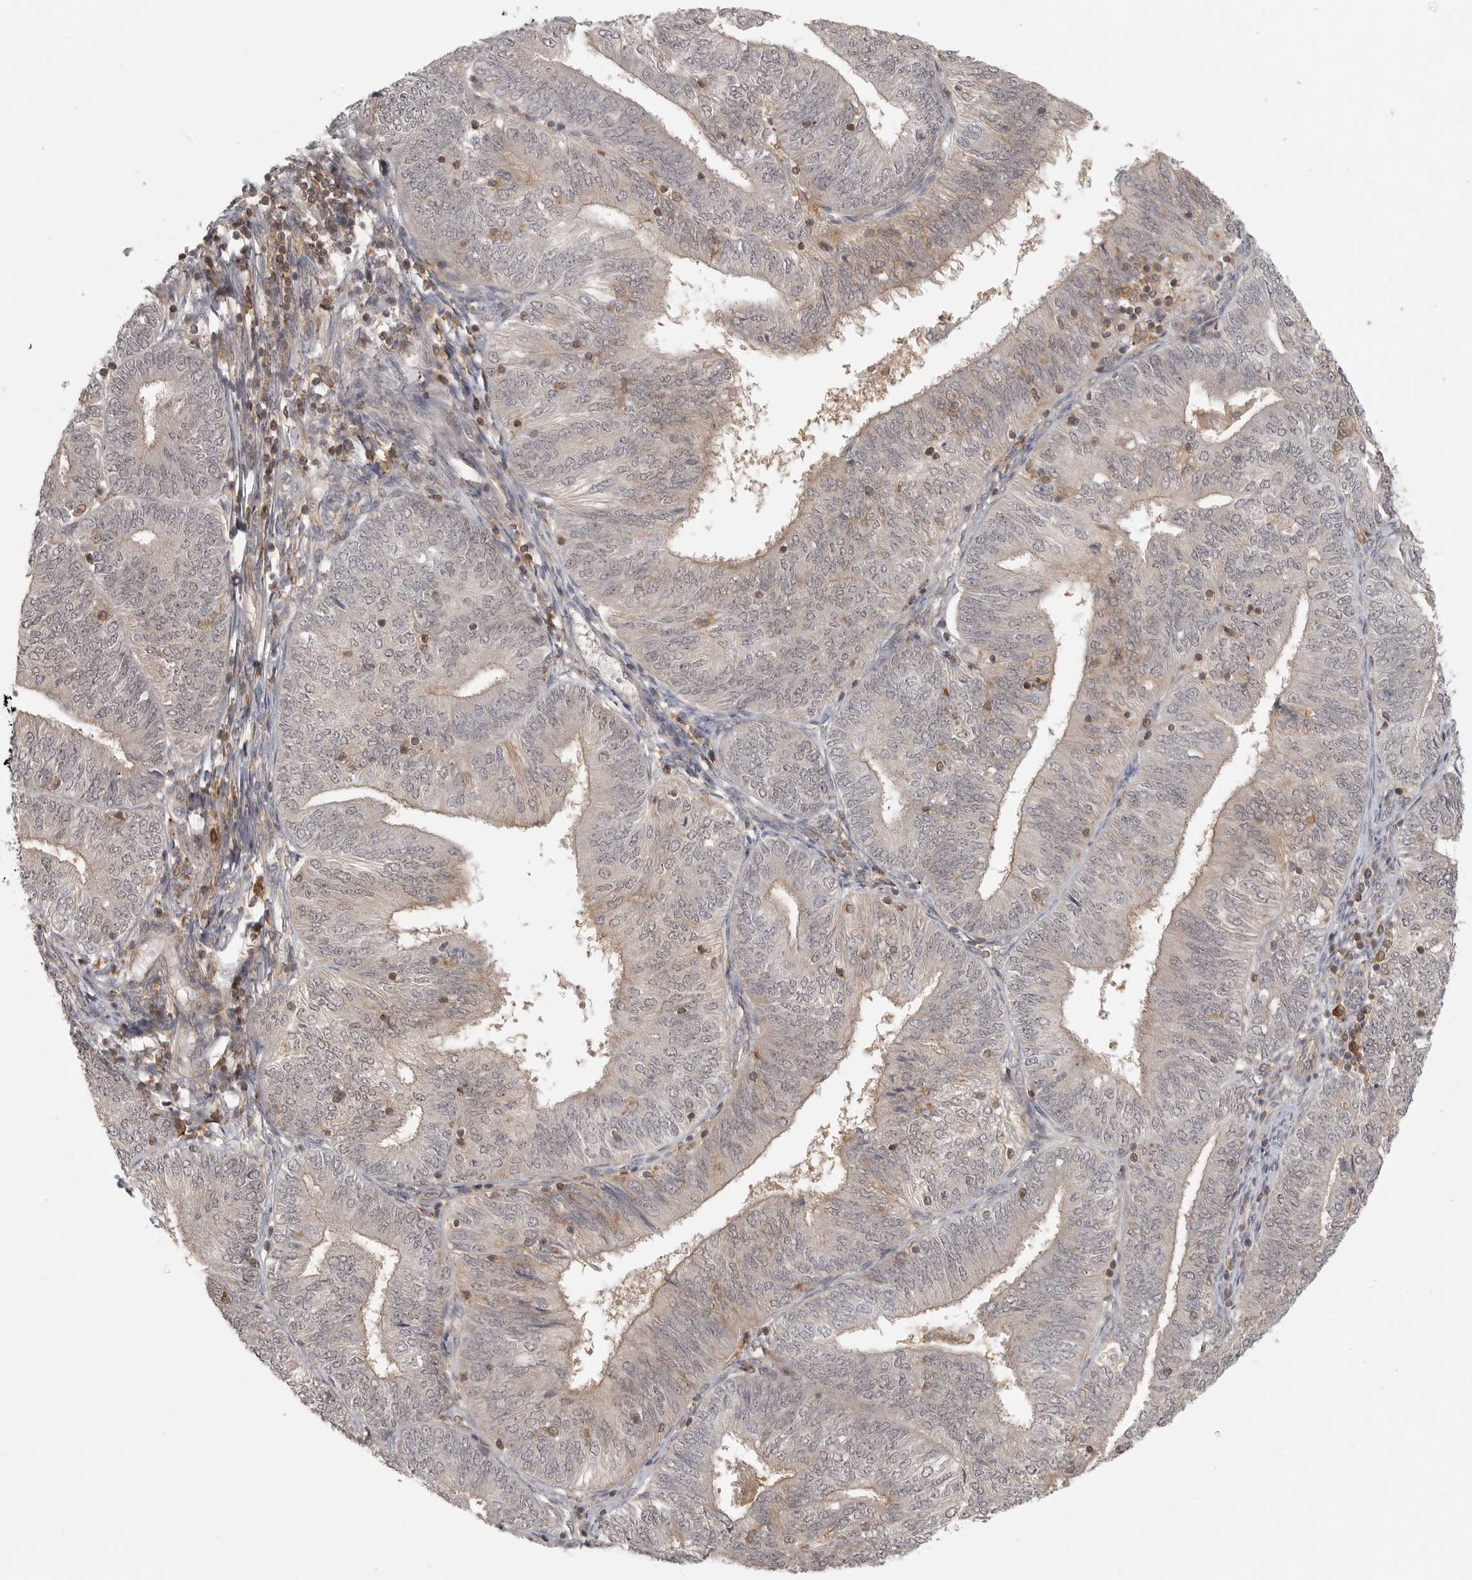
{"staining": {"intensity": "weak", "quantity": "<25%", "location": "cytoplasmic/membranous"}, "tissue": "endometrial cancer", "cell_type": "Tumor cells", "image_type": "cancer", "snomed": [{"axis": "morphology", "description": "Adenocarcinoma, NOS"}, {"axis": "topography", "description": "Endometrium"}], "caption": "The micrograph reveals no significant expression in tumor cells of endometrial cancer.", "gene": "DBNL", "patient": {"sex": "female", "age": 58}}